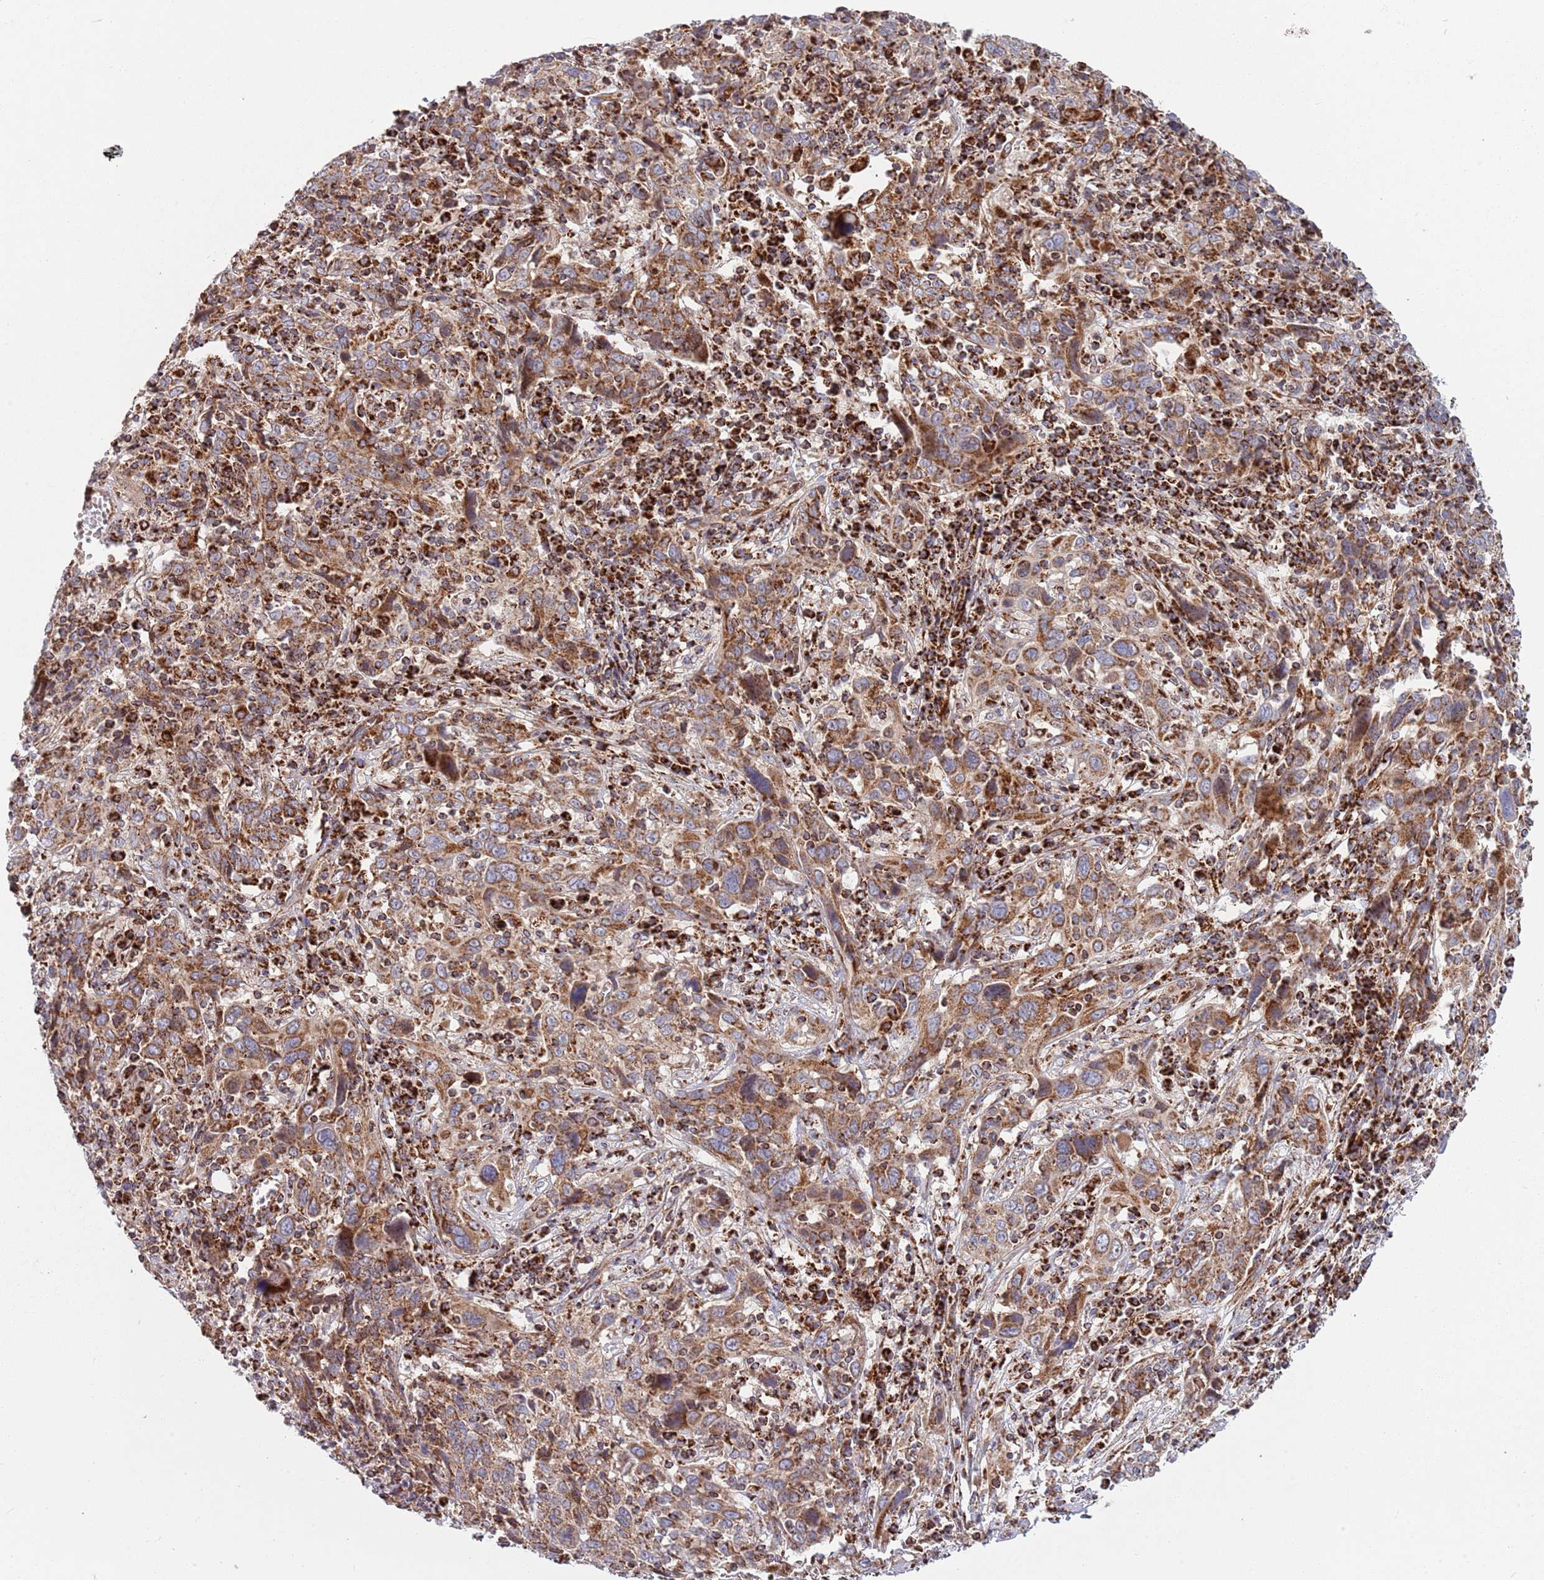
{"staining": {"intensity": "moderate", "quantity": ">75%", "location": "cytoplasmic/membranous"}, "tissue": "cervical cancer", "cell_type": "Tumor cells", "image_type": "cancer", "snomed": [{"axis": "morphology", "description": "Squamous cell carcinoma, NOS"}, {"axis": "topography", "description": "Cervix"}], "caption": "An image of cervical cancer (squamous cell carcinoma) stained for a protein demonstrates moderate cytoplasmic/membranous brown staining in tumor cells. The staining is performed using DAB (3,3'-diaminobenzidine) brown chromogen to label protein expression. The nuclei are counter-stained blue using hematoxylin.", "gene": "ATP5PD", "patient": {"sex": "female", "age": 46}}